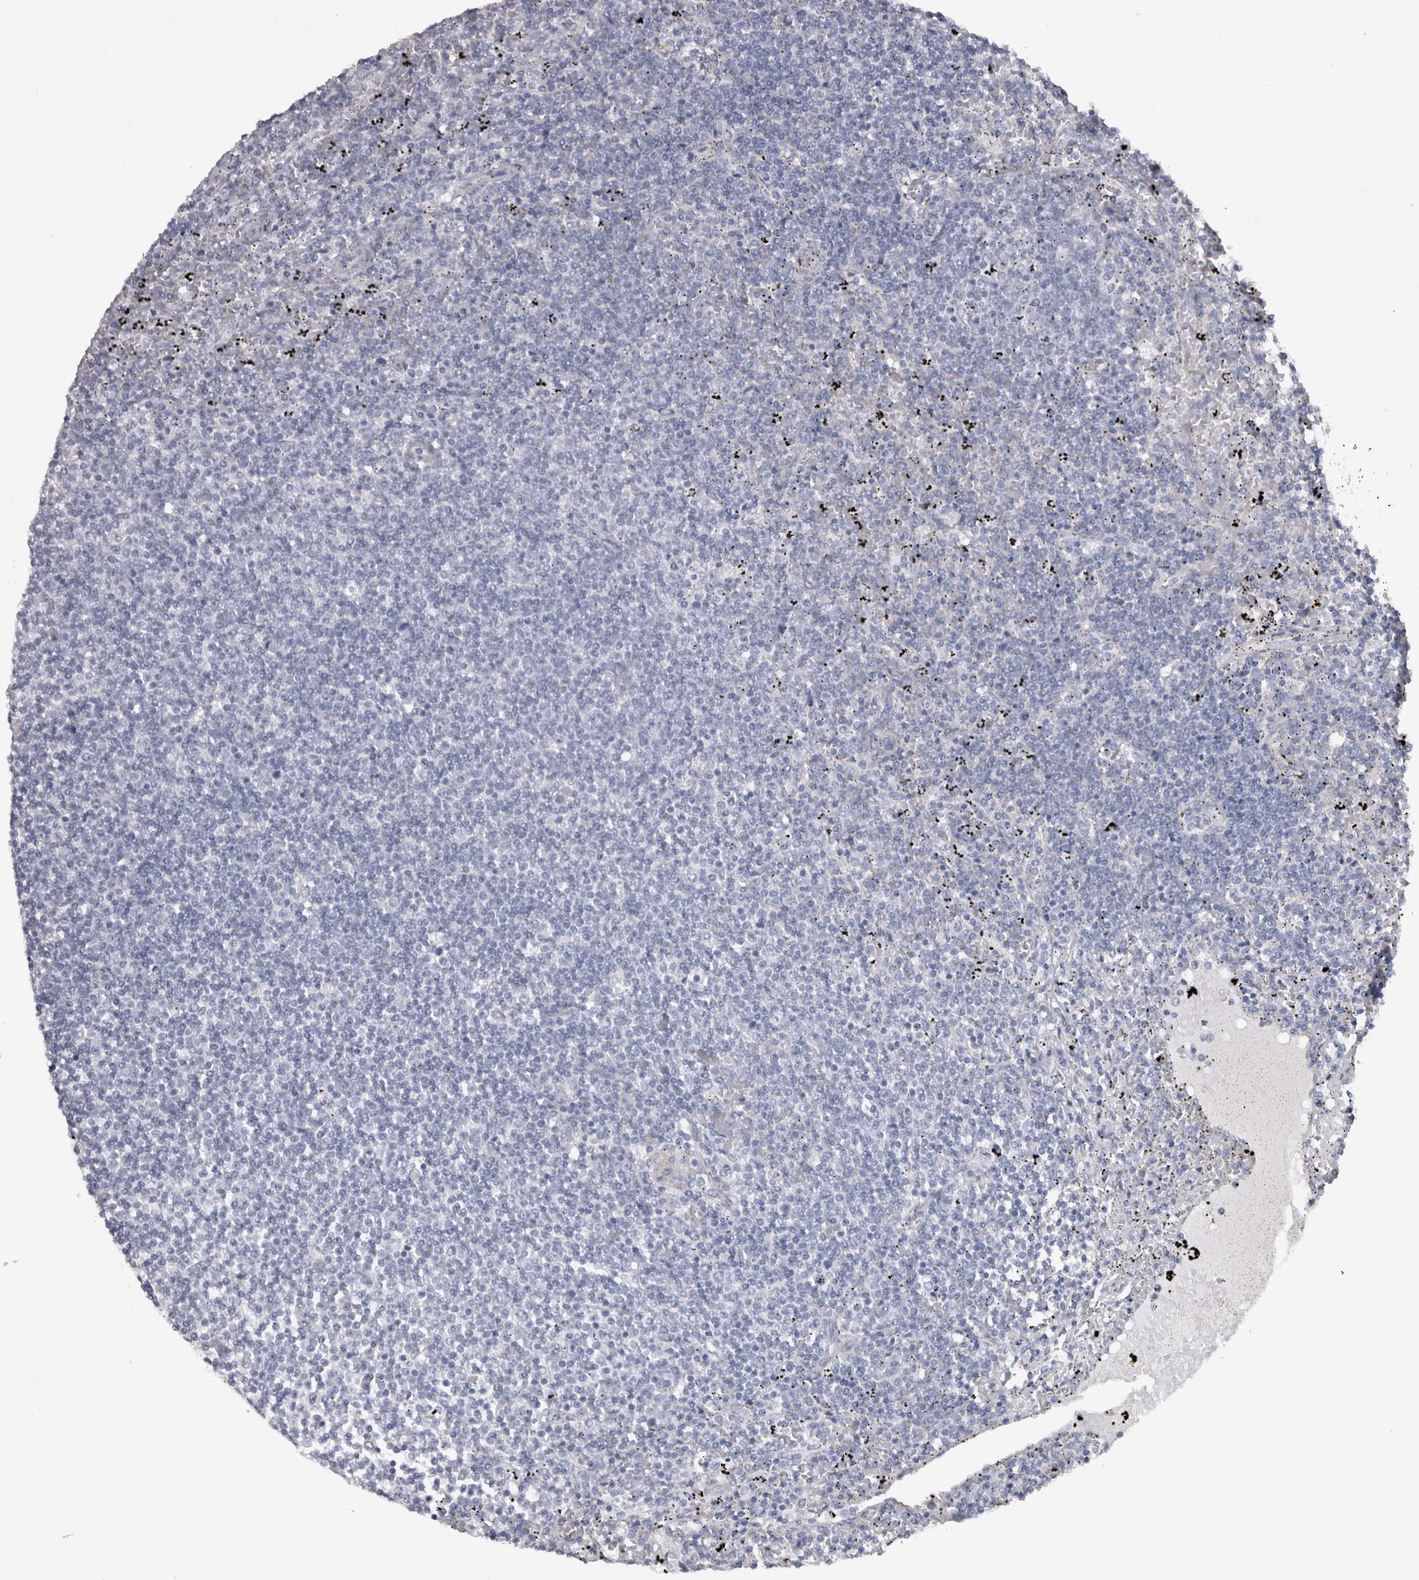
{"staining": {"intensity": "negative", "quantity": "none", "location": "none"}, "tissue": "lymphoma", "cell_type": "Tumor cells", "image_type": "cancer", "snomed": [{"axis": "morphology", "description": "Malignant lymphoma, non-Hodgkin's type, Low grade"}, {"axis": "topography", "description": "Spleen"}], "caption": "An image of human low-grade malignant lymphoma, non-Hodgkin's type is negative for staining in tumor cells.", "gene": "ADAM2", "patient": {"sex": "female", "age": 50}}